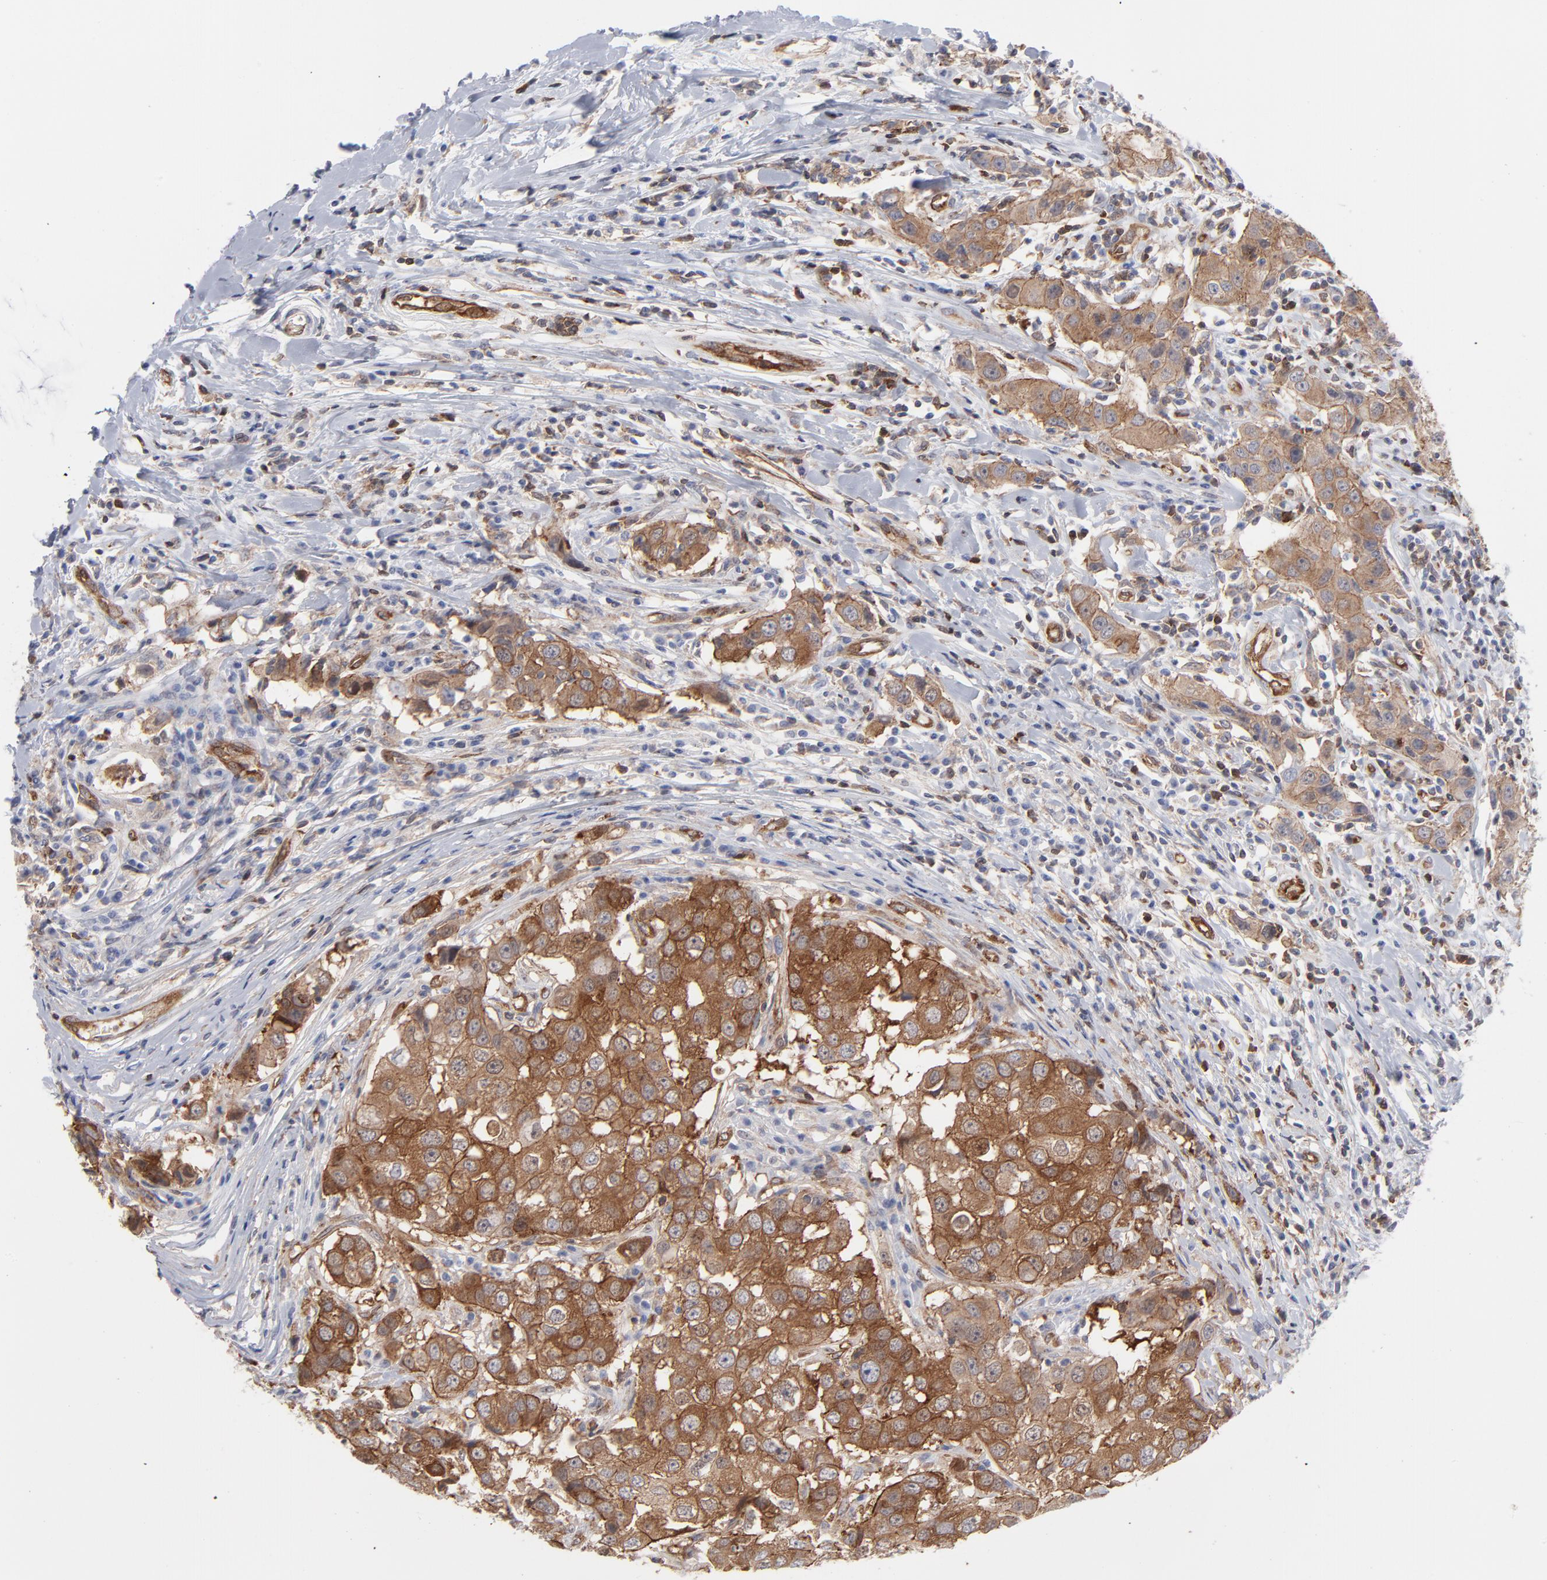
{"staining": {"intensity": "moderate", "quantity": ">75%", "location": "cytoplasmic/membranous"}, "tissue": "breast cancer", "cell_type": "Tumor cells", "image_type": "cancer", "snomed": [{"axis": "morphology", "description": "Duct carcinoma"}, {"axis": "topography", "description": "Breast"}], "caption": "This is a histology image of immunohistochemistry staining of breast intraductal carcinoma, which shows moderate positivity in the cytoplasmic/membranous of tumor cells.", "gene": "PXN", "patient": {"sex": "female", "age": 27}}